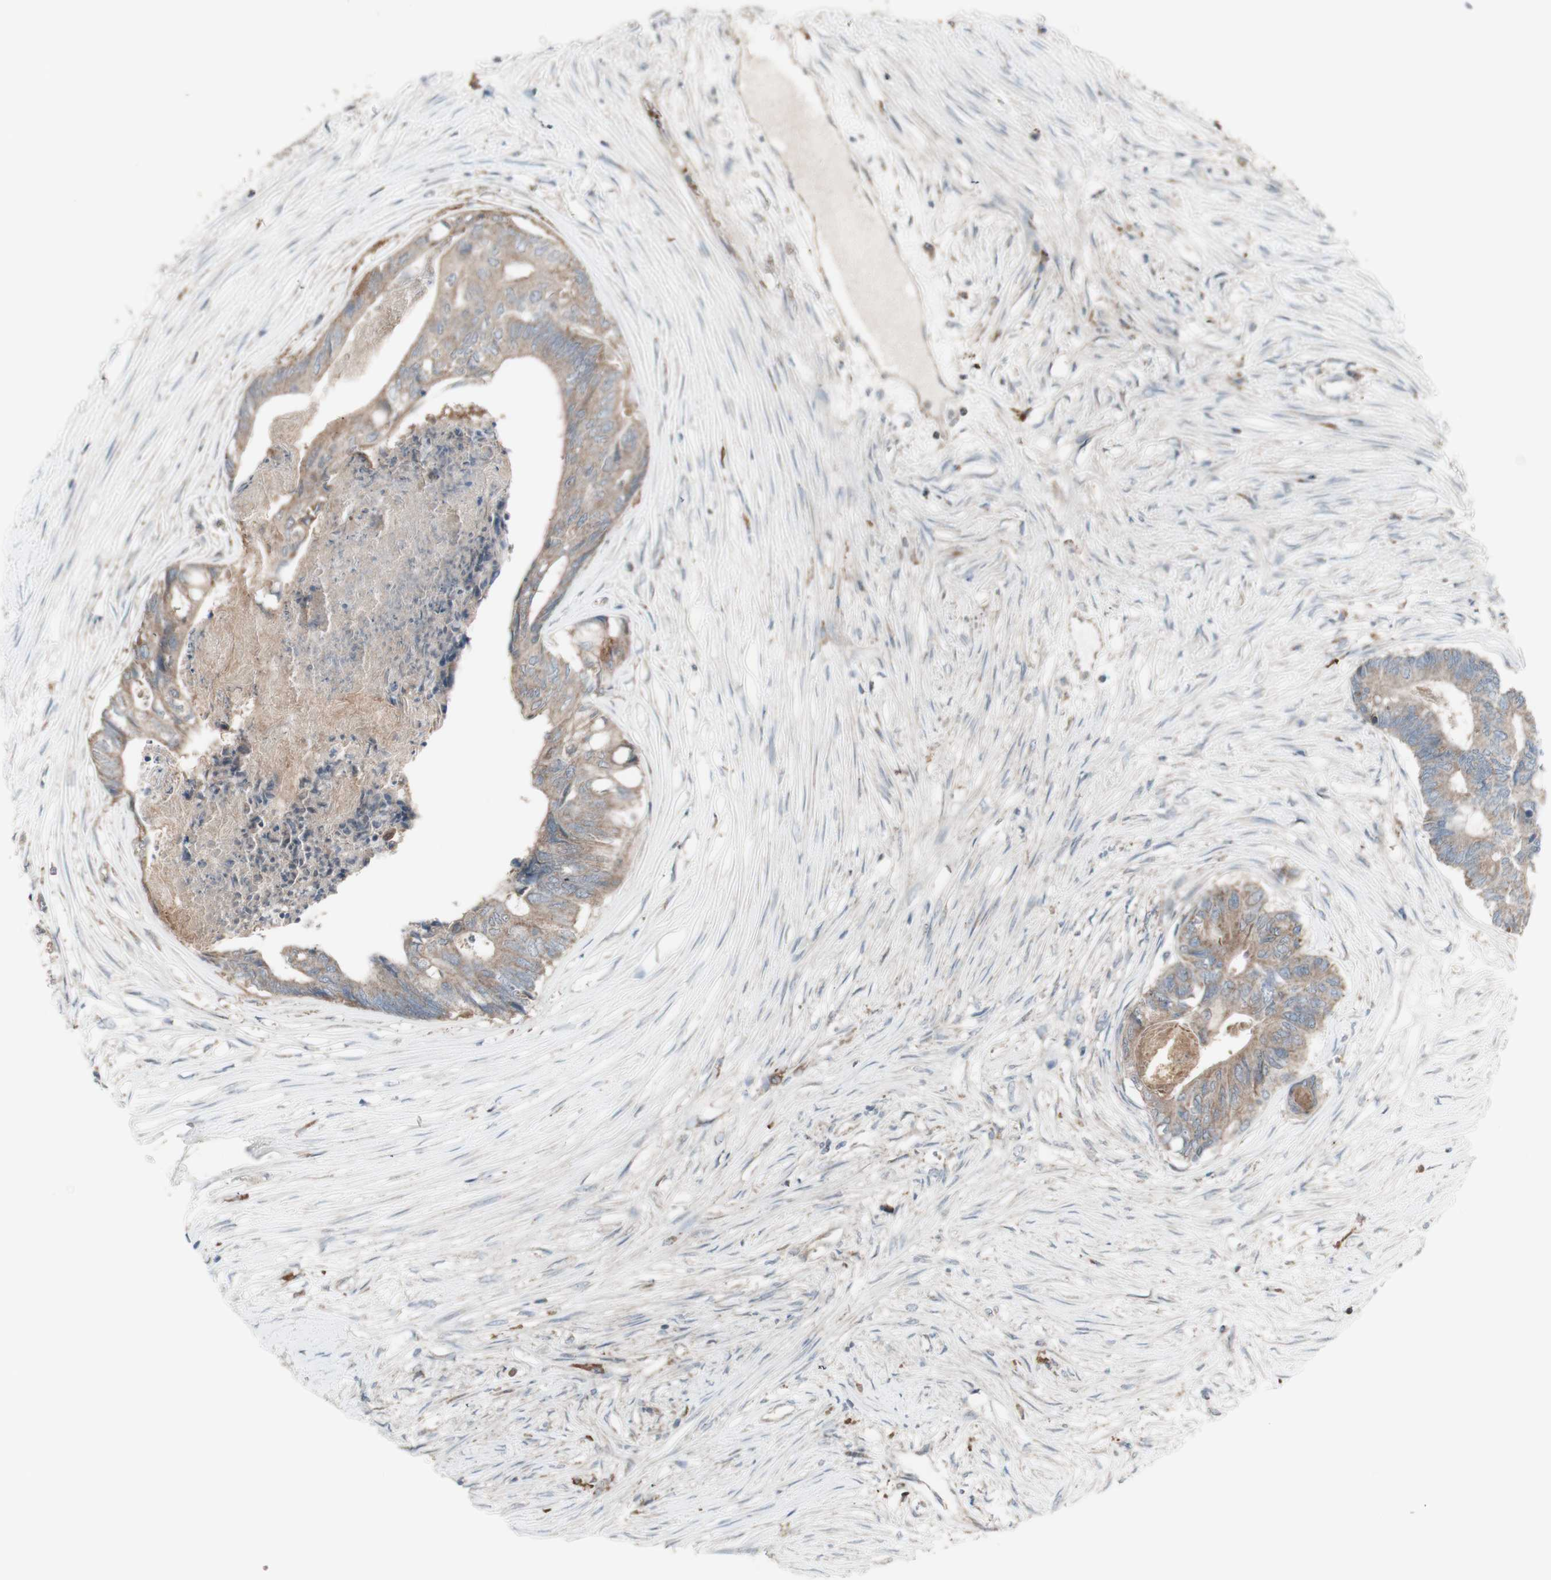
{"staining": {"intensity": "weak", "quantity": ">75%", "location": "cytoplasmic/membranous"}, "tissue": "colorectal cancer", "cell_type": "Tumor cells", "image_type": "cancer", "snomed": [{"axis": "morphology", "description": "Adenocarcinoma, NOS"}, {"axis": "topography", "description": "Rectum"}], "caption": "IHC of human colorectal cancer (adenocarcinoma) reveals low levels of weak cytoplasmic/membranous staining in about >75% of tumor cells. The staining is performed using DAB (3,3'-diaminobenzidine) brown chromogen to label protein expression. The nuclei are counter-stained blue using hematoxylin.", "gene": "SHC1", "patient": {"sex": "male", "age": 63}}